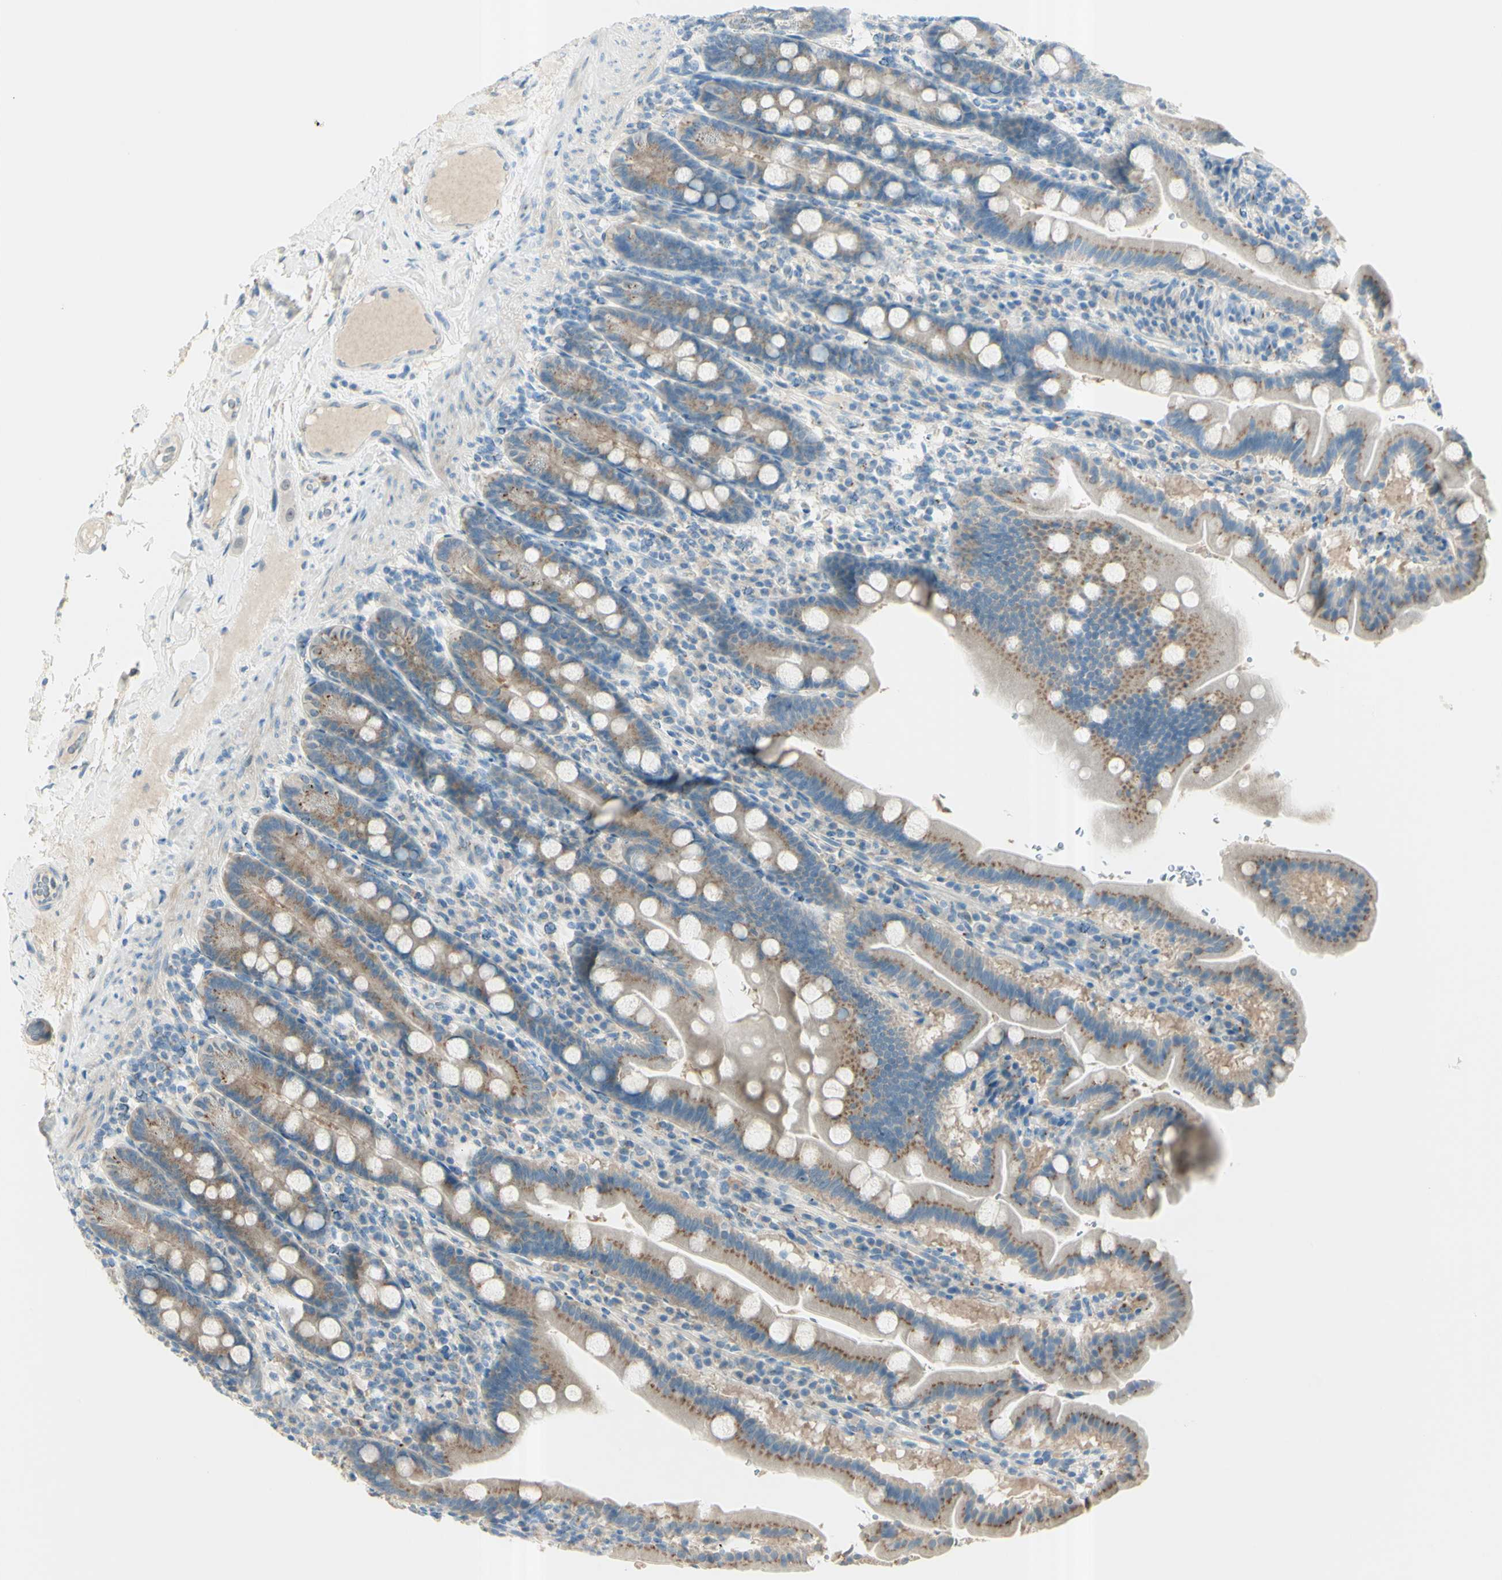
{"staining": {"intensity": "moderate", "quantity": ">75%", "location": "cytoplasmic/membranous"}, "tissue": "duodenum", "cell_type": "Glandular cells", "image_type": "normal", "snomed": [{"axis": "morphology", "description": "Normal tissue, NOS"}, {"axis": "topography", "description": "Duodenum"}], "caption": "A histopathology image showing moderate cytoplasmic/membranous expression in about >75% of glandular cells in unremarkable duodenum, as visualized by brown immunohistochemical staining.", "gene": "B4GALT1", "patient": {"sex": "male", "age": 50}}